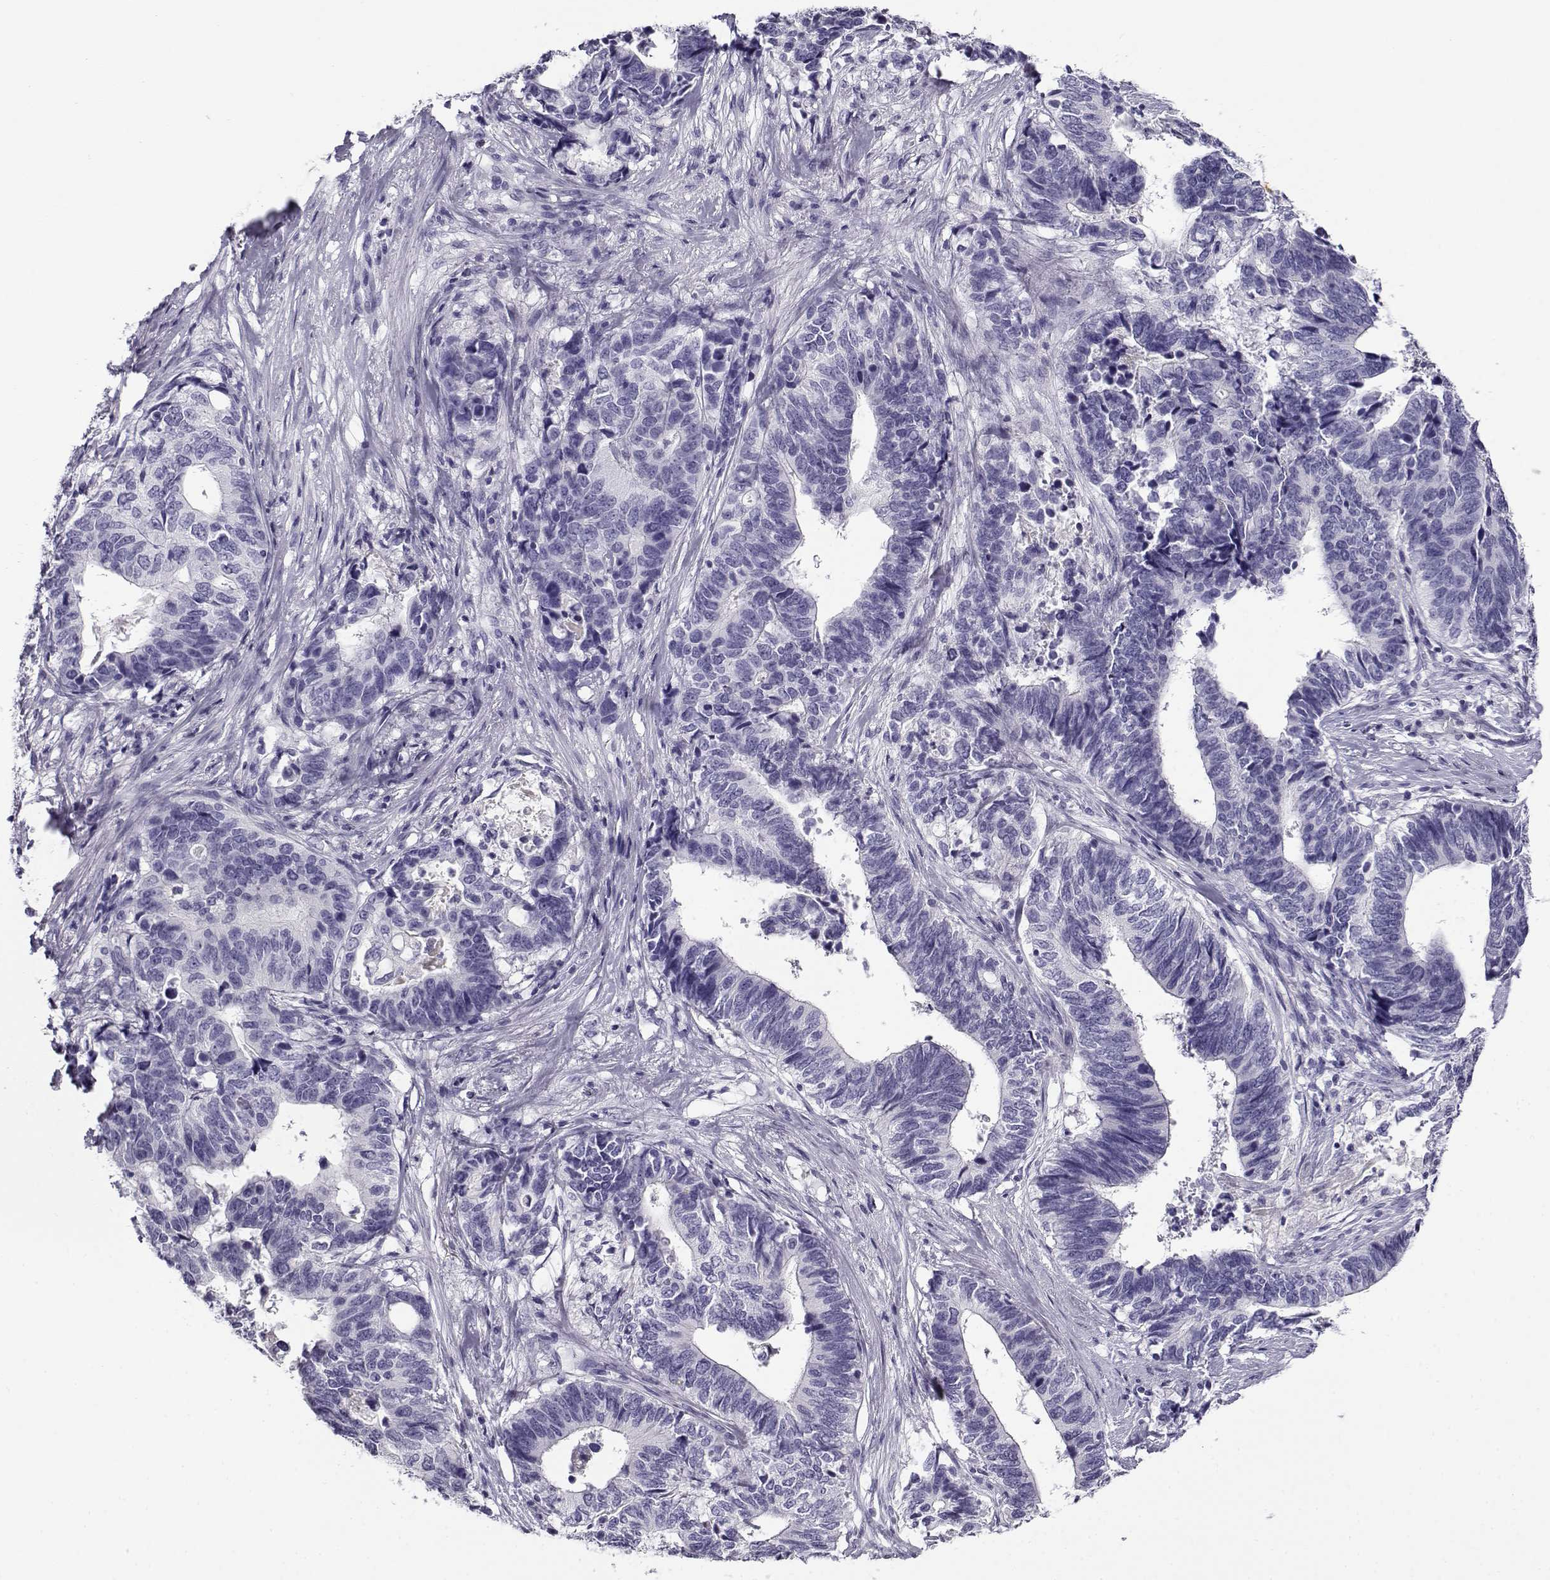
{"staining": {"intensity": "negative", "quantity": "none", "location": "none"}, "tissue": "stomach cancer", "cell_type": "Tumor cells", "image_type": "cancer", "snomed": [{"axis": "morphology", "description": "Adenocarcinoma, NOS"}, {"axis": "topography", "description": "Stomach, upper"}], "caption": "Stomach cancer was stained to show a protein in brown. There is no significant staining in tumor cells.", "gene": "CABS1", "patient": {"sex": "female", "age": 67}}